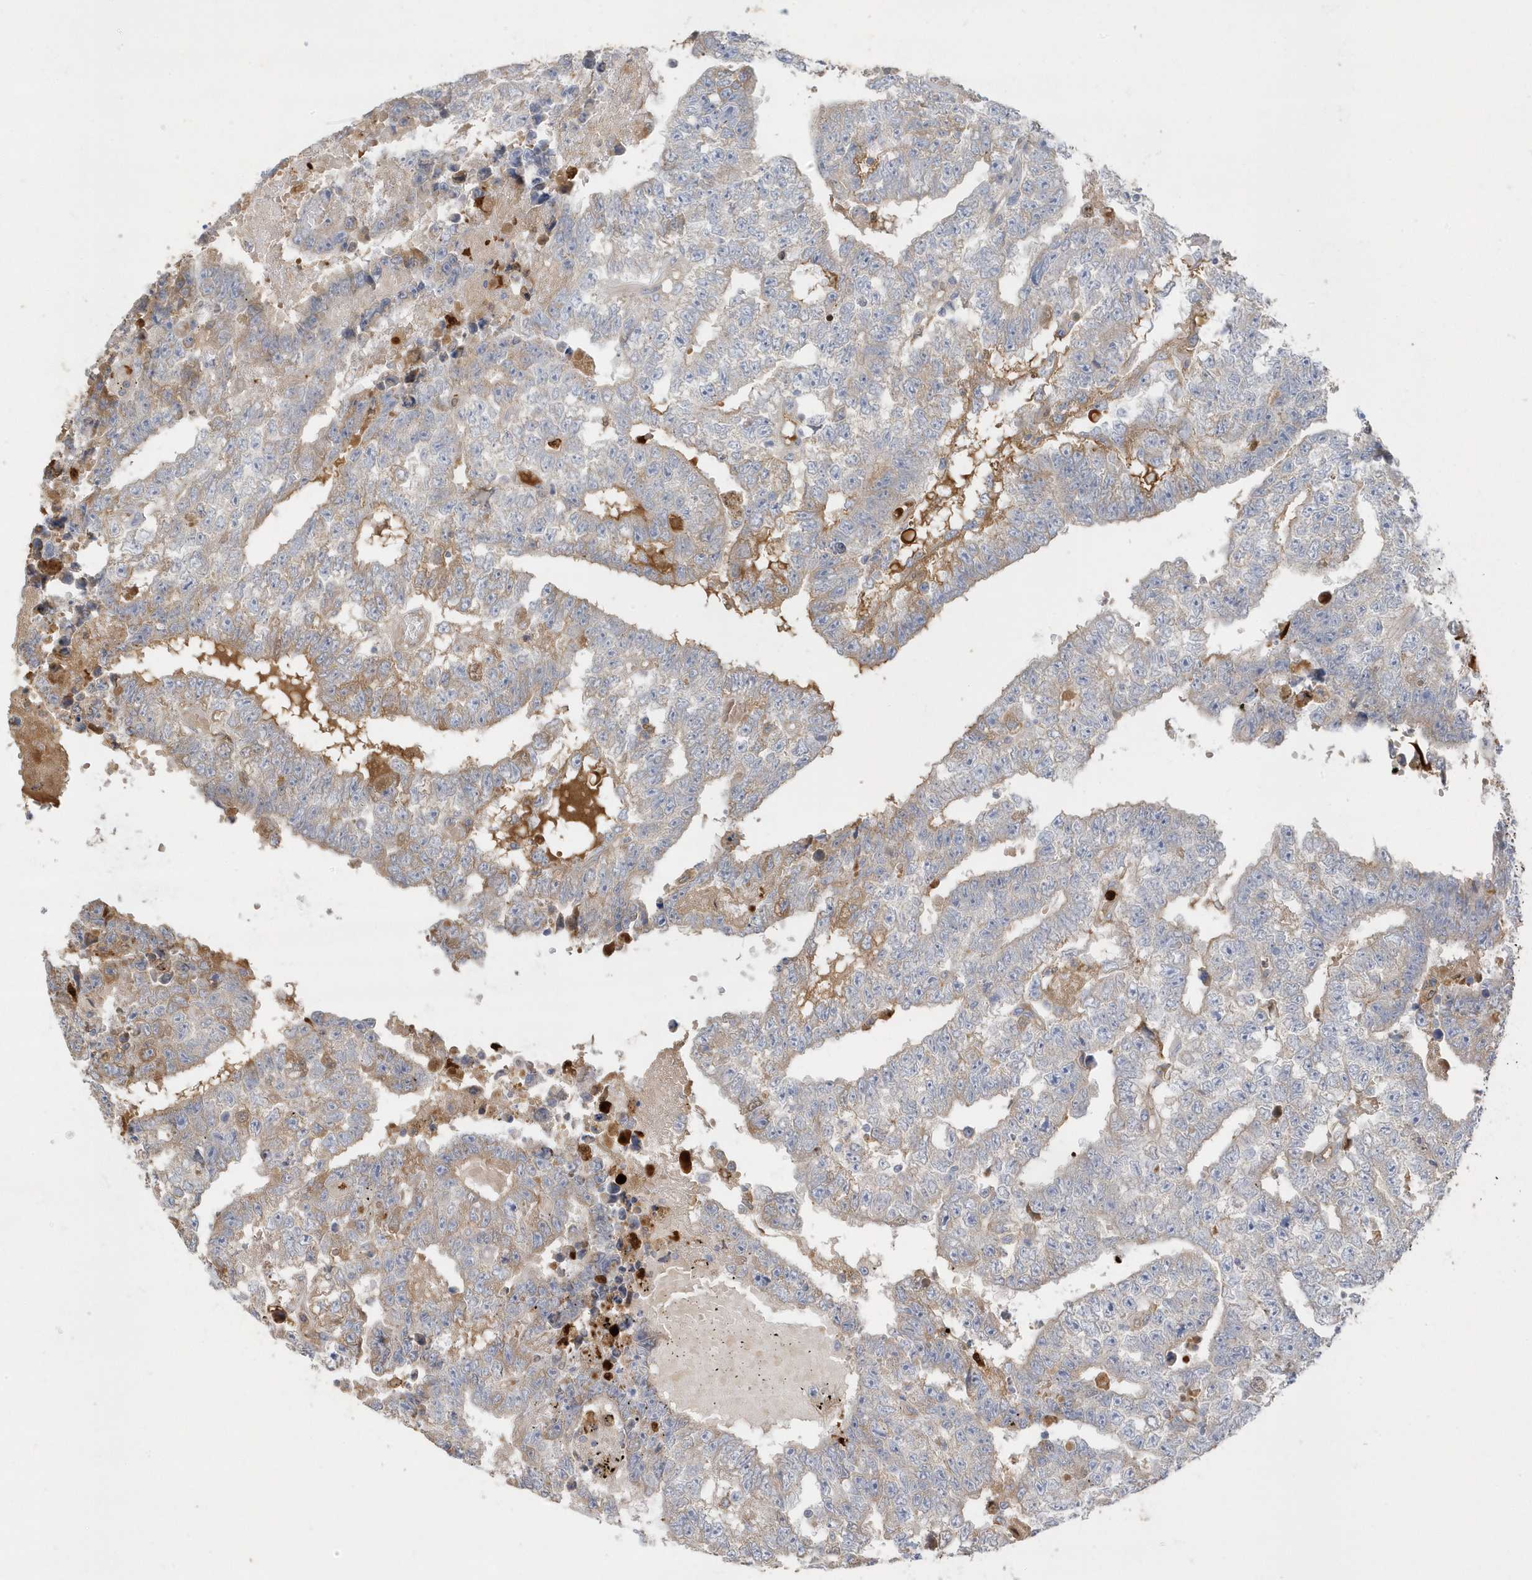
{"staining": {"intensity": "weak", "quantity": "<25%", "location": "cytoplasmic/membranous"}, "tissue": "testis cancer", "cell_type": "Tumor cells", "image_type": "cancer", "snomed": [{"axis": "morphology", "description": "Carcinoma, Embryonal, NOS"}, {"axis": "topography", "description": "Testis"}], "caption": "The image shows no staining of tumor cells in embryonal carcinoma (testis). (DAB (3,3'-diaminobenzidine) immunohistochemistry (IHC) with hematoxylin counter stain).", "gene": "DPP9", "patient": {"sex": "male", "age": 25}}